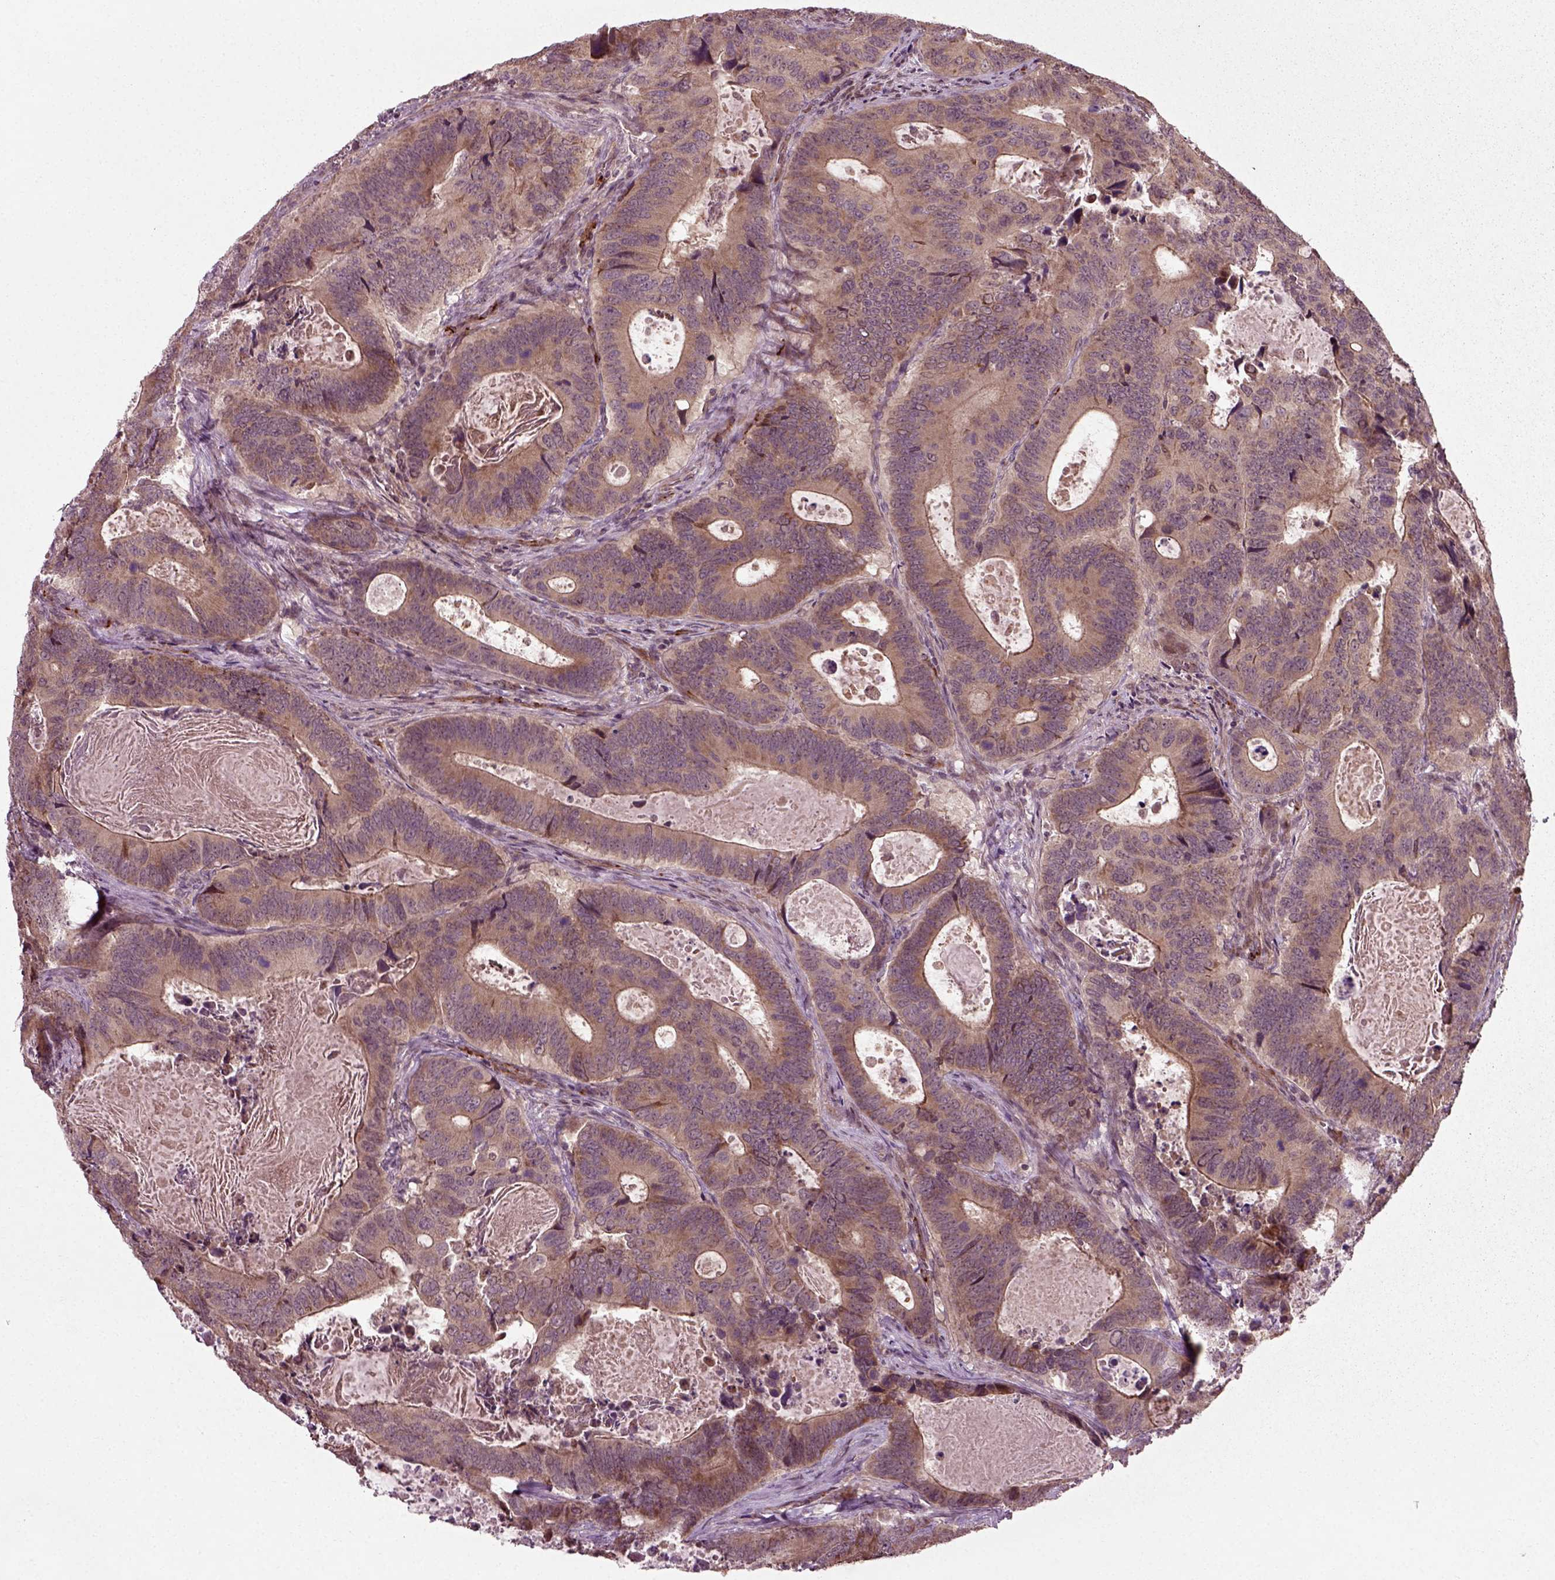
{"staining": {"intensity": "weak", "quantity": ">75%", "location": "cytoplasmic/membranous"}, "tissue": "colorectal cancer", "cell_type": "Tumor cells", "image_type": "cancer", "snomed": [{"axis": "morphology", "description": "Adenocarcinoma, NOS"}, {"axis": "topography", "description": "Colon"}], "caption": "The immunohistochemical stain highlights weak cytoplasmic/membranous staining in tumor cells of colorectal cancer (adenocarcinoma) tissue.", "gene": "PLCD3", "patient": {"sex": "female", "age": 82}}